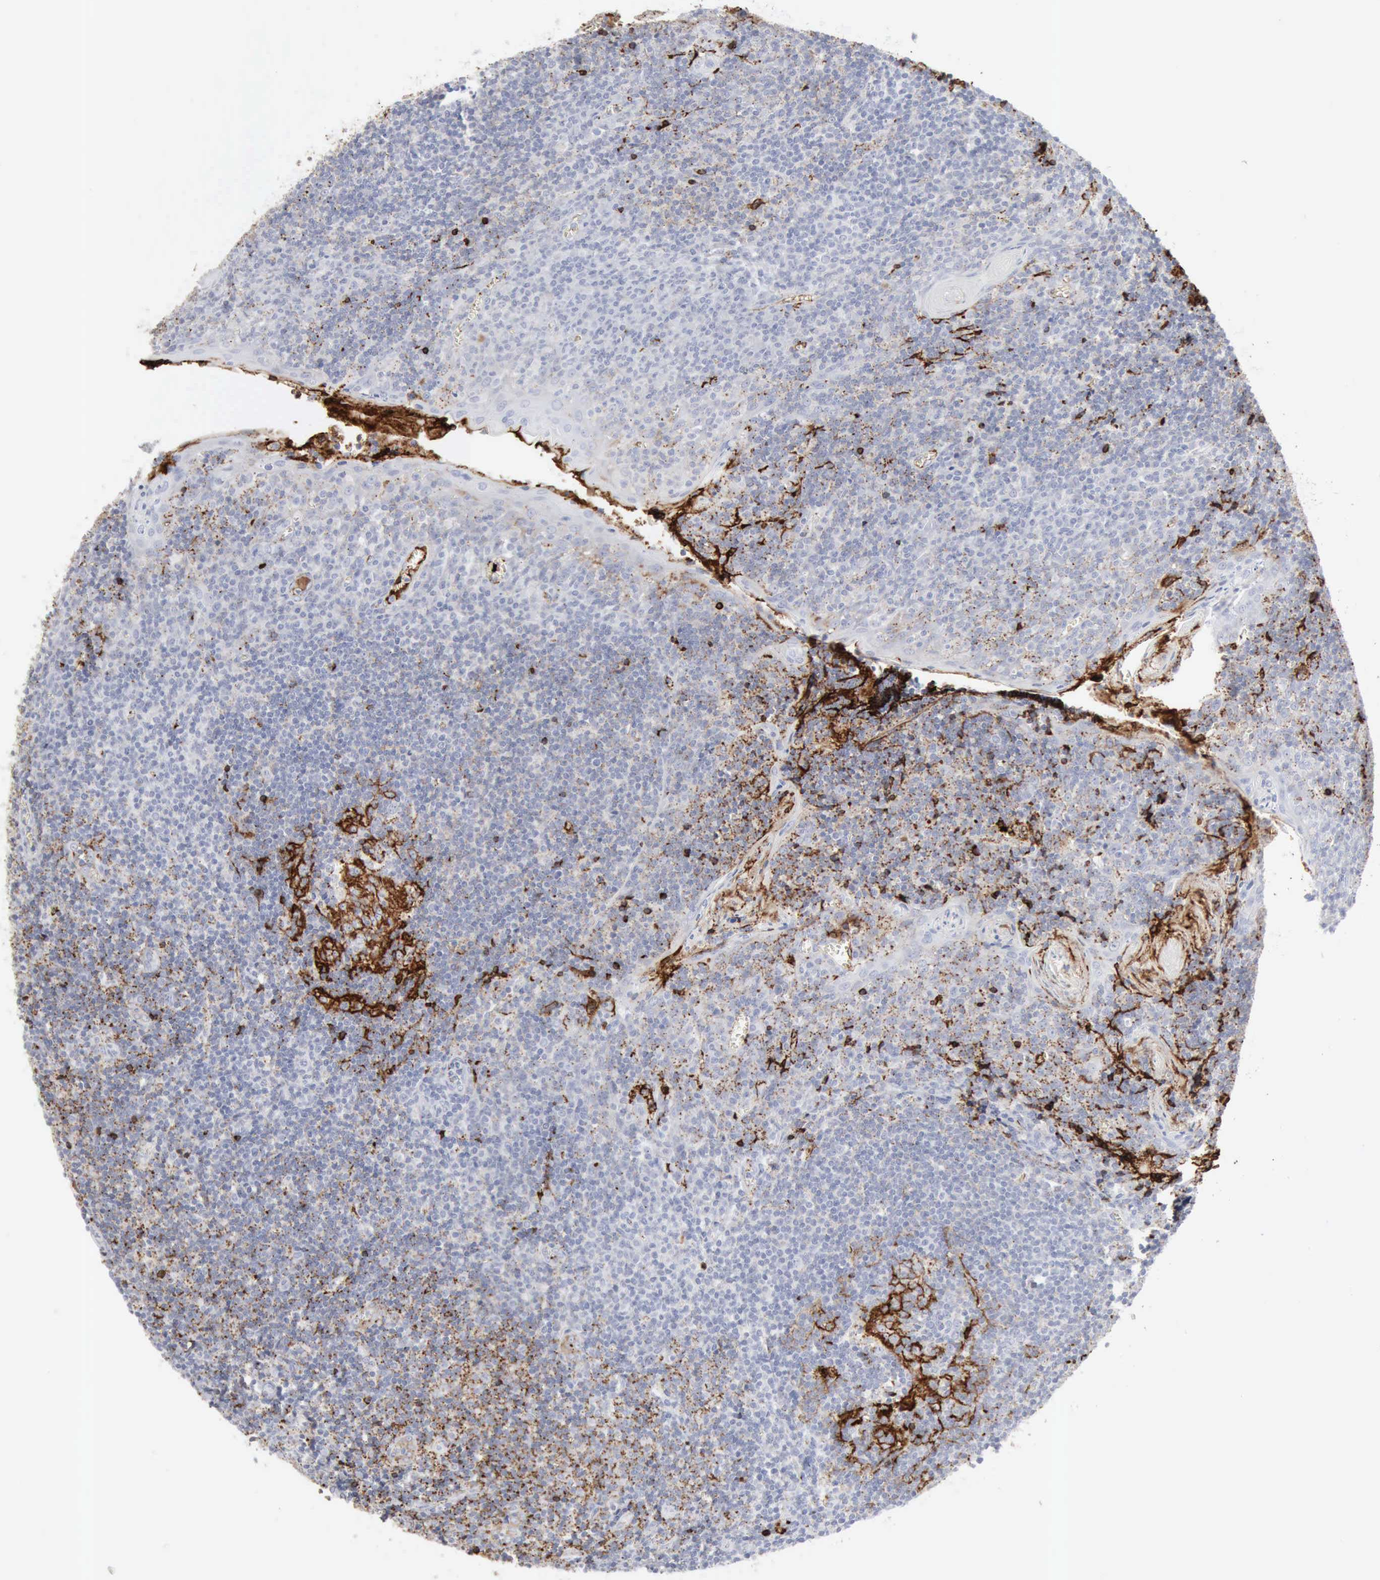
{"staining": {"intensity": "negative", "quantity": "none", "location": "none"}, "tissue": "tonsil", "cell_type": "Germinal center cells", "image_type": "normal", "snomed": [{"axis": "morphology", "description": "Normal tissue, NOS"}, {"axis": "topography", "description": "Tonsil"}], "caption": "Benign tonsil was stained to show a protein in brown. There is no significant staining in germinal center cells. (DAB (3,3'-diaminobenzidine) IHC, high magnification).", "gene": "C4BPA", "patient": {"sex": "male", "age": 20}}